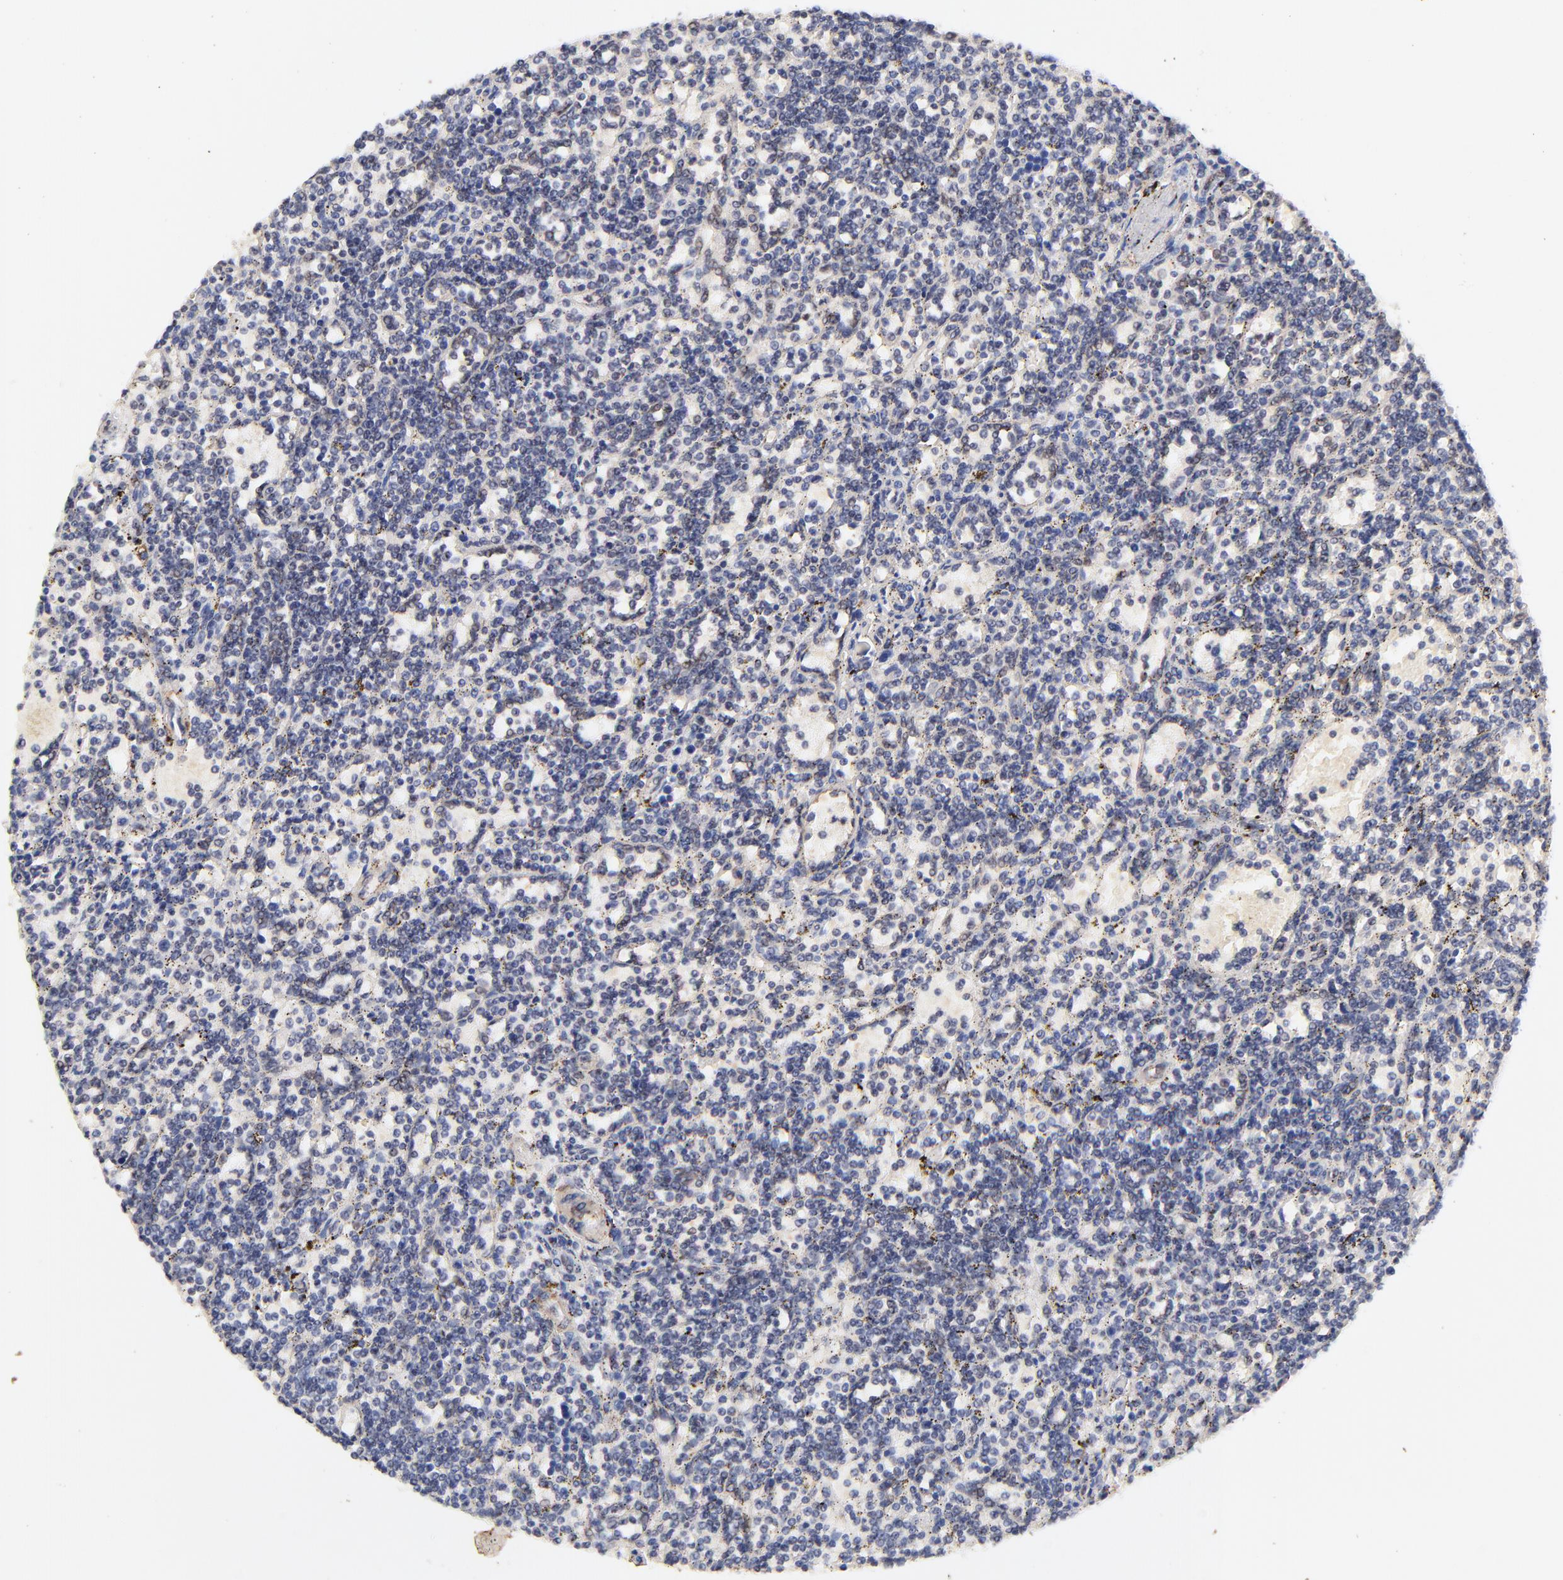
{"staining": {"intensity": "weak", "quantity": "<25%", "location": "nuclear"}, "tissue": "lymphoma", "cell_type": "Tumor cells", "image_type": "cancer", "snomed": [{"axis": "morphology", "description": "Malignant lymphoma, non-Hodgkin's type, Low grade"}, {"axis": "topography", "description": "Spleen"}], "caption": "Tumor cells are negative for brown protein staining in lymphoma.", "gene": "ZFP92", "patient": {"sex": "male", "age": 73}}